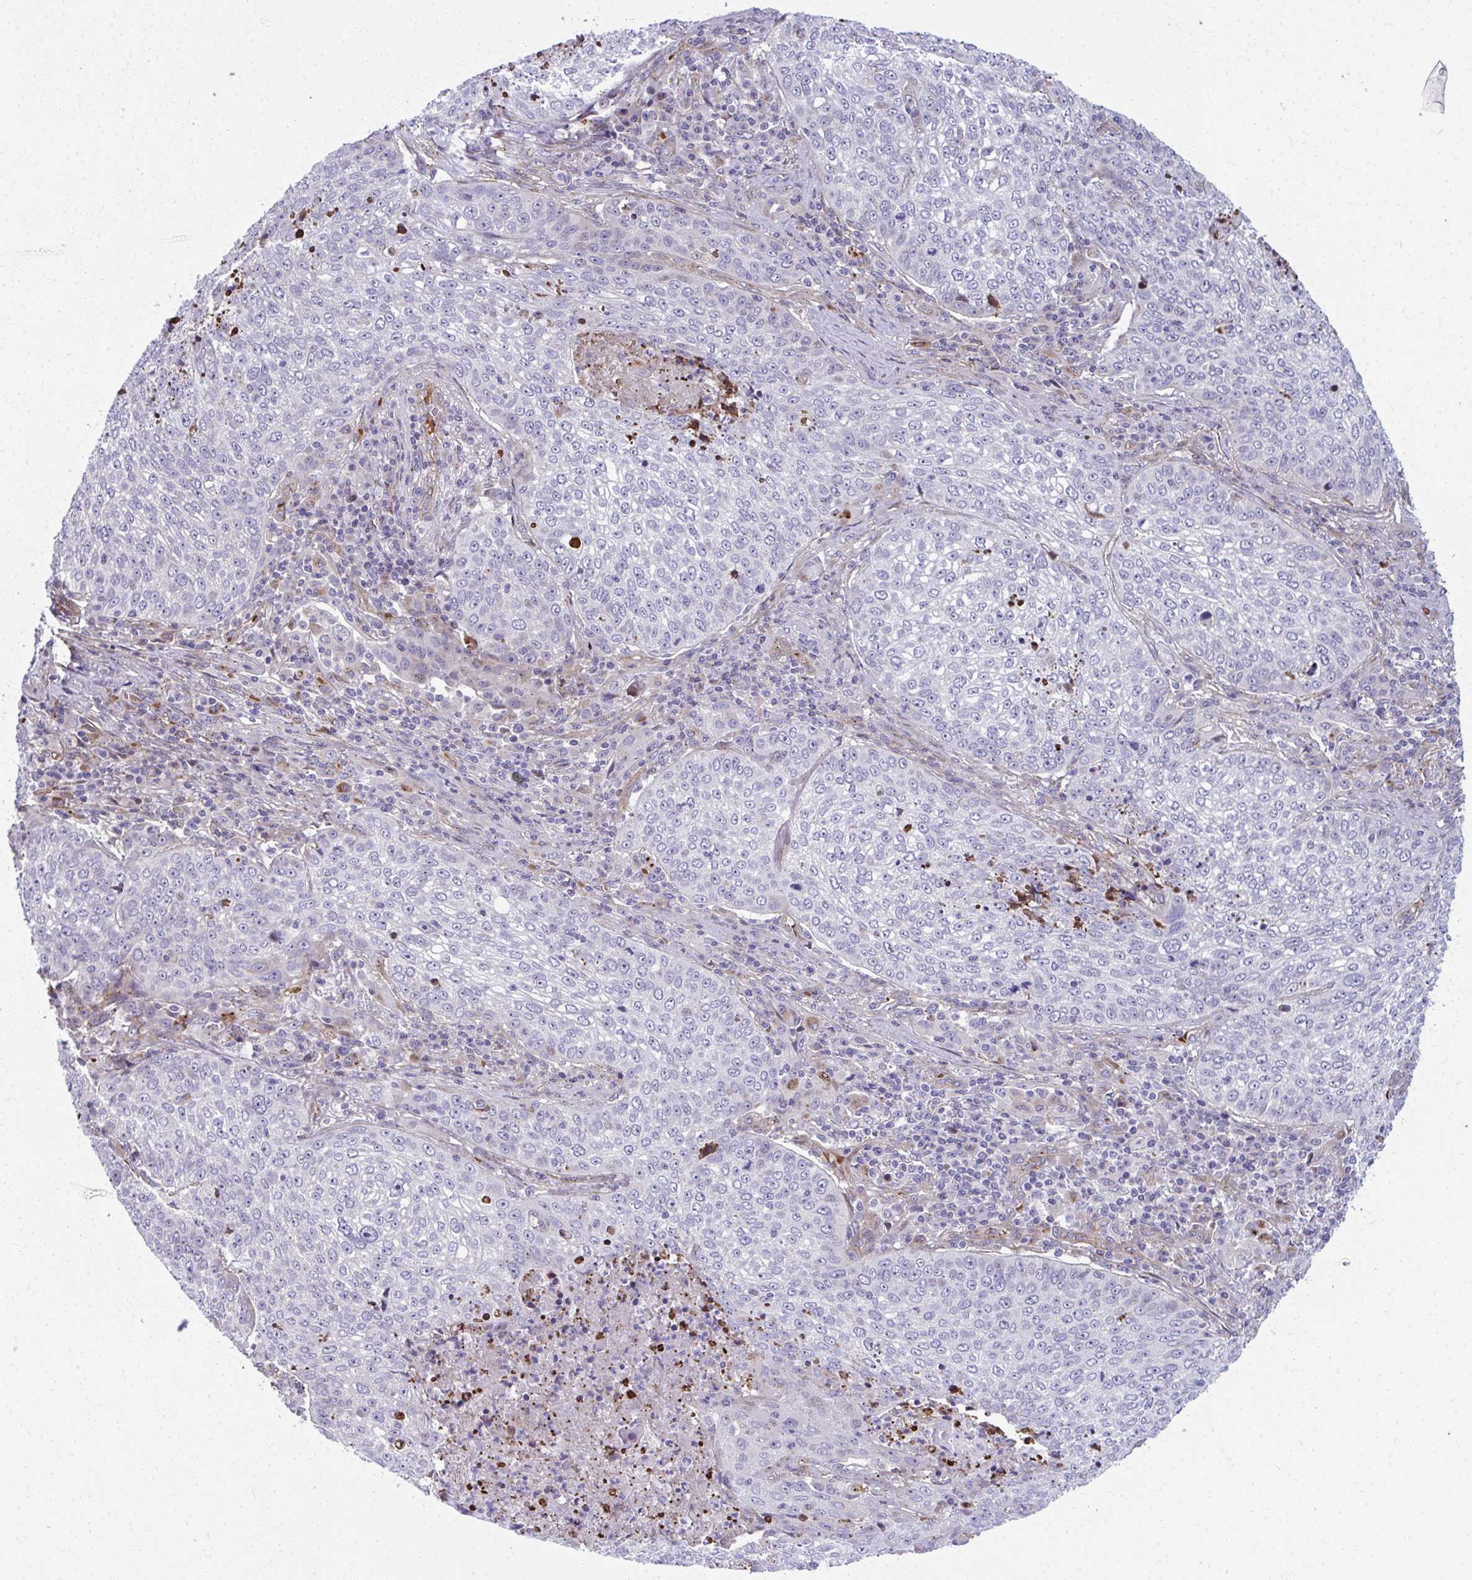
{"staining": {"intensity": "negative", "quantity": "none", "location": "none"}, "tissue": "lung cancer", "cell_type": "Tumor cells", "image_type": "cancer", "snomed": [{"axis": "morphology", "description": "Squamous cell carcinoma, NOS"}, {"axis": "topography", "description": "Lung"}], "caption": "This is an immunohistochemistry histopathology image of lung cancer (squamous cell carcinoma). There is no expression in tumor cells.", "gene": "LRRC4B", "patient": {"sex": "male", "age": 63}}